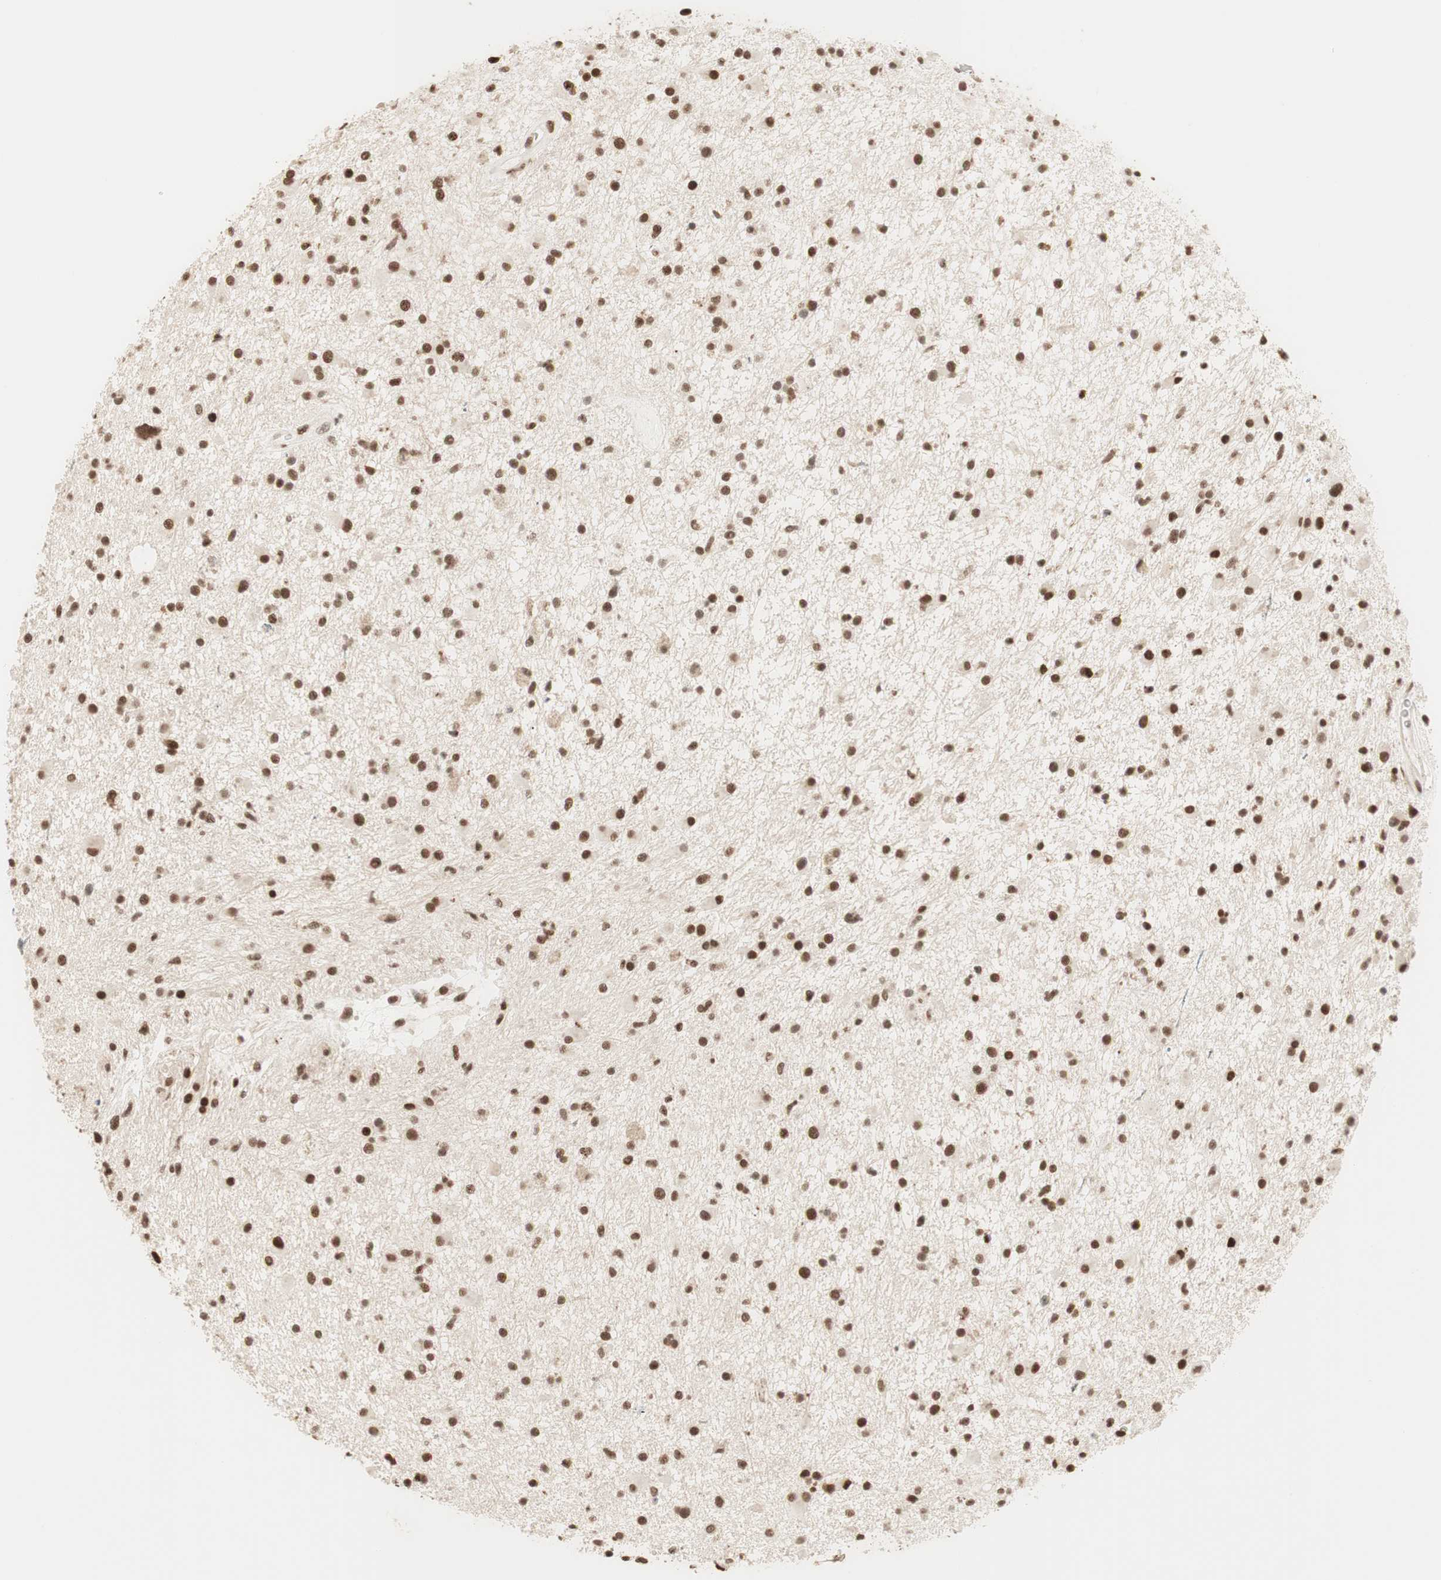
{"staining": {"intensity": "strong", "quantity": ">75%", "location": "nuclear"}, "tissue": "glioma", "cell_type": "Tumor cells", "image_type": "cancer", "snomed": [{"axis": "morphology", "description": "Glioma, malignant, High grade"}, {"axis": "topography", "description": "Brain"}], "caption": "Protein expression analysis of glioma displays strong nuclear expression in about >75% of tumor cells.", "gene": "SMARCE1", "patient": {"sex": "male", "age": 33}}